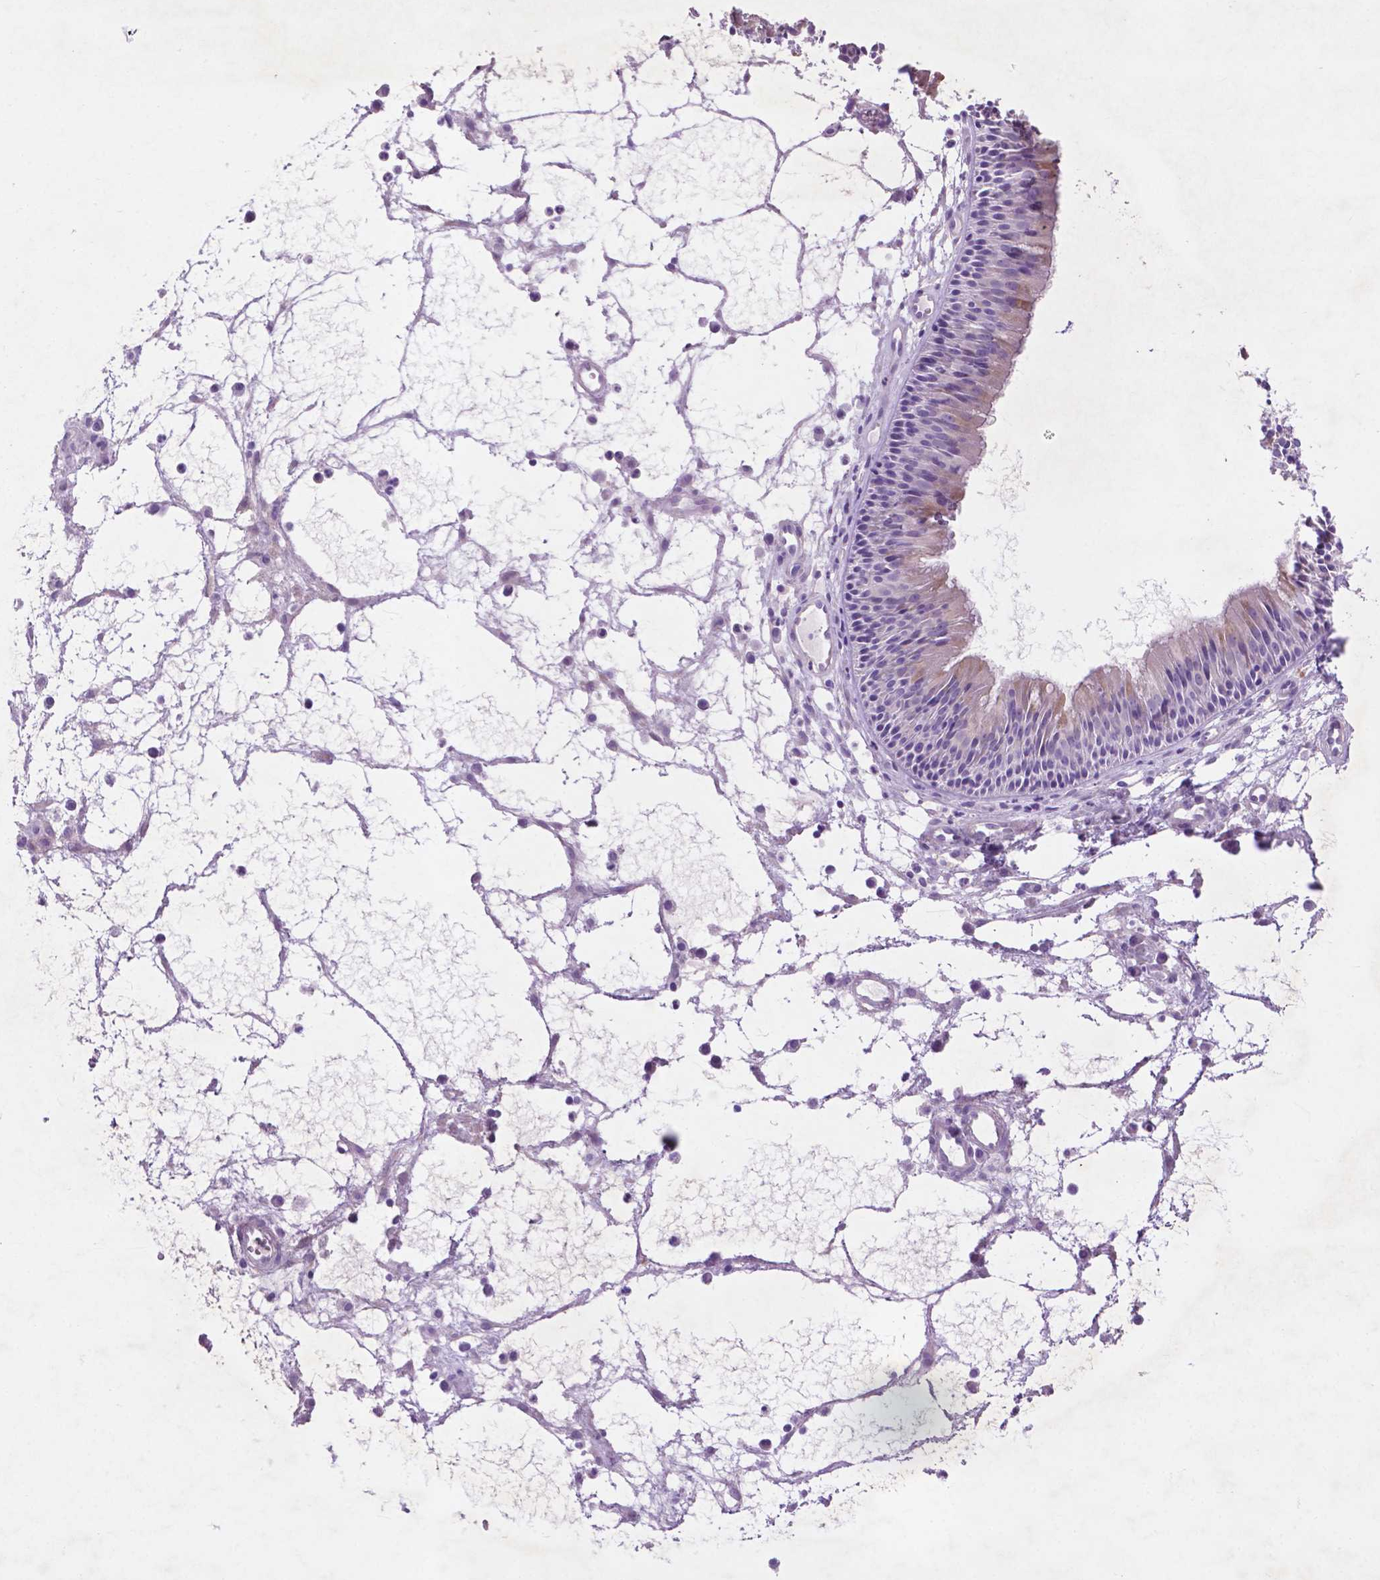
{"staining": {"intensity": "negative", "quantity": "none", "location": "none"}, "tissue": "nasopharynx", "cell_type": "Respiratory epithelial cells", "image_type": "normal", "snomed": [{"axis": "morphology", "description": "Normal tissue, NOS"}, {"axis": "topography", "description": "Nasopharynx"}], "caption": "IHC of unremarkable nasopharynx displays no expression in respiratory epithelial cells.", "gene": "ASPG", "patient": {"sex": "male", "age": 31}}